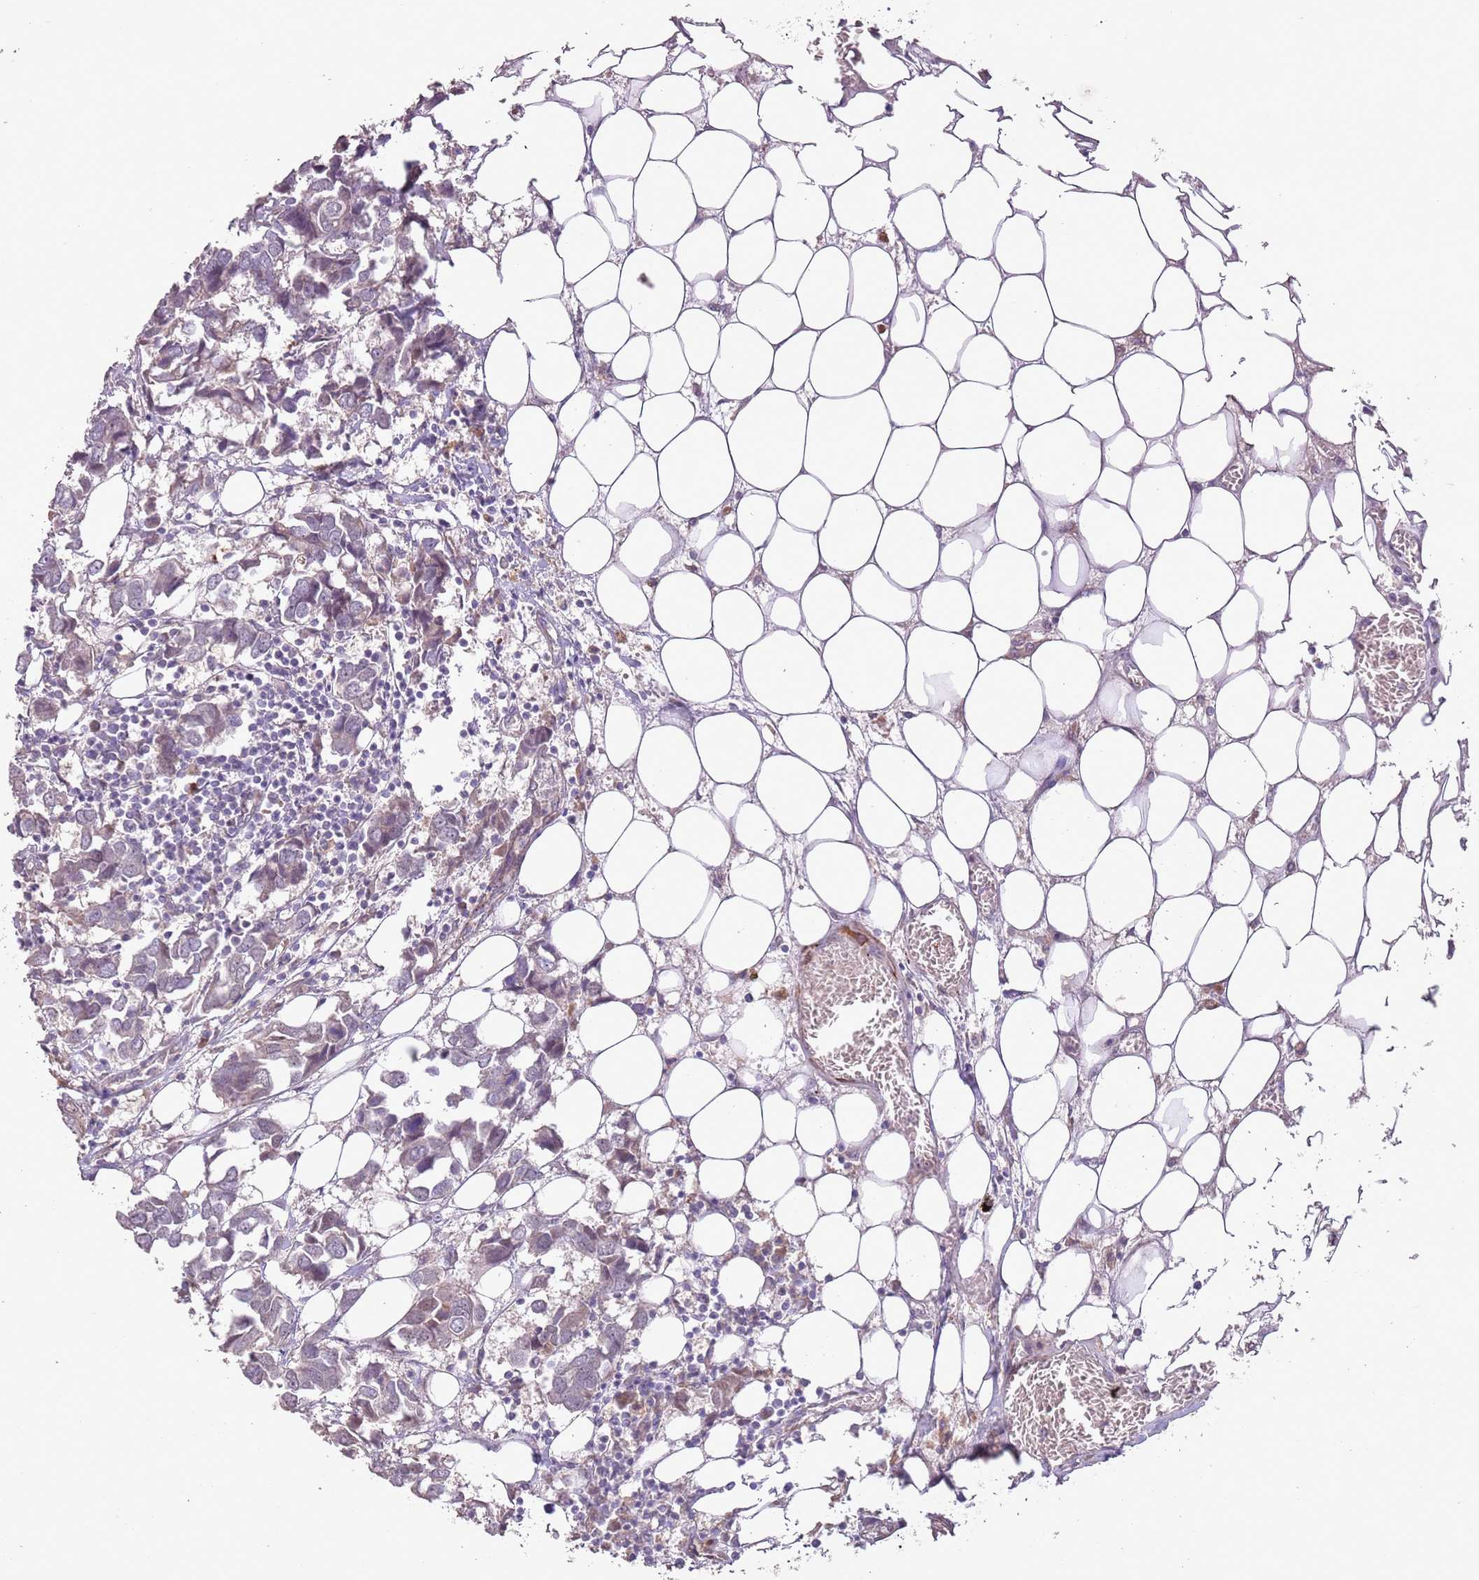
{"staining": {"intensity": "negative", "quantity": "none", "location": "none"}, "tissue": "breast cancer", "cell_type": "Tumor cells", "image_type": "cancer", "snomed": [{"axis": "morphology", "description": "Duct carcinoma"}, {"axis": "topography", "description": "Breast"}], "caption": "Intraductal carcinoma (breast) stained for a protein using immunohistochemistry (IHC) demonstrates no expression tumor cells.", "gene": "CCNI", "patient": {"sex": "female", "age": 83}}